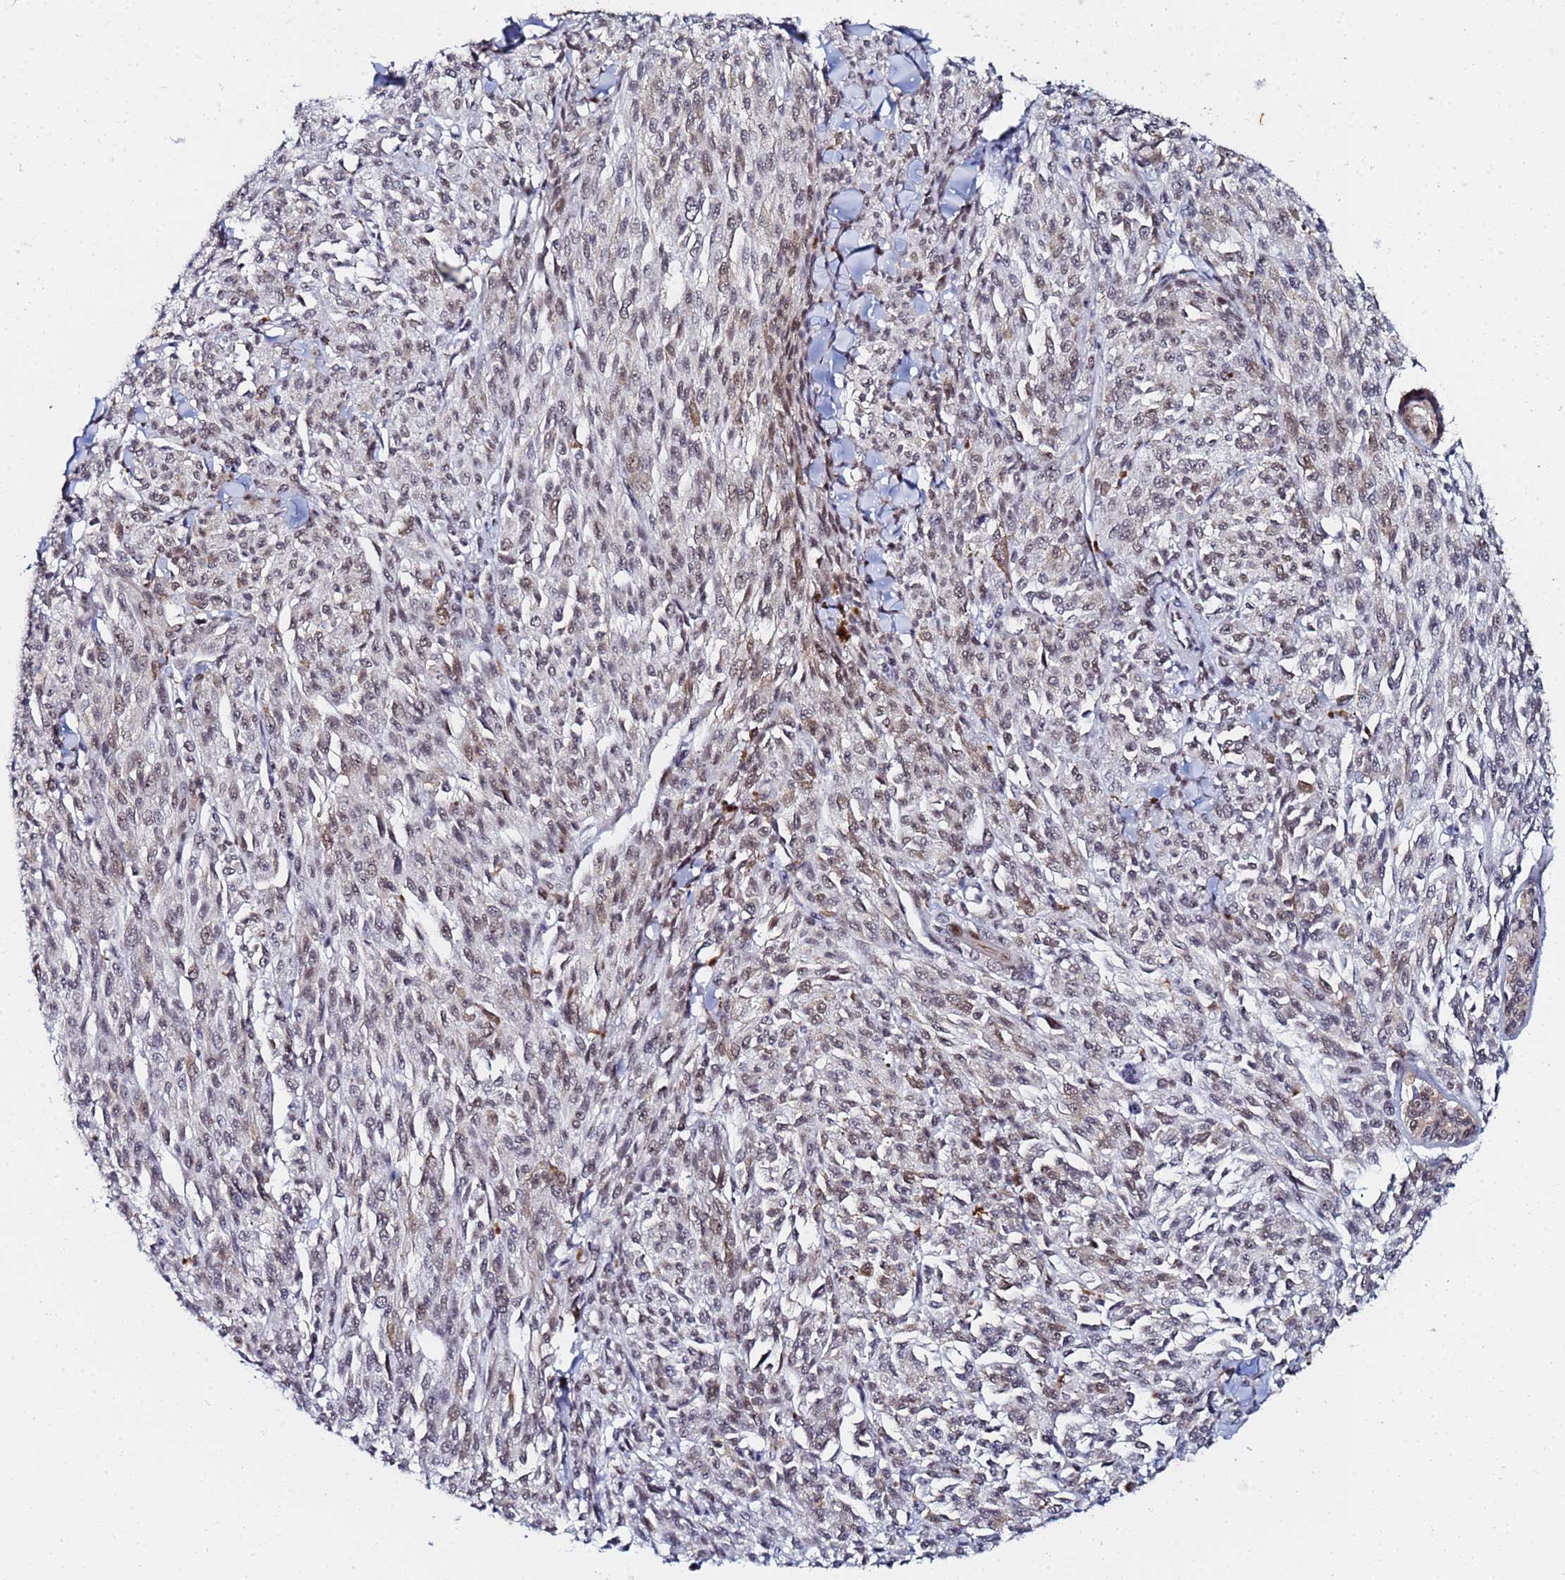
{"staining": {"intensity": "weak", "quantity": ">75%", "location": "nuclear"}, "tissue": "melanoma", "cell_type": "Tumor cells", "image_type": "cancer", "snomed": [{"axis": "morphology", "description": "Malignant melanoma, NOS"}, {"axis": "topography", "description": "Skin"}], "caption": "About >75% of tumor cells in human malignant melanoma demonstrate weak nuclear protein staining as visualized by brown immunohistochemical staining.", "gene": "MTCL1", "patient": {"sex": "female", "age": 52}}